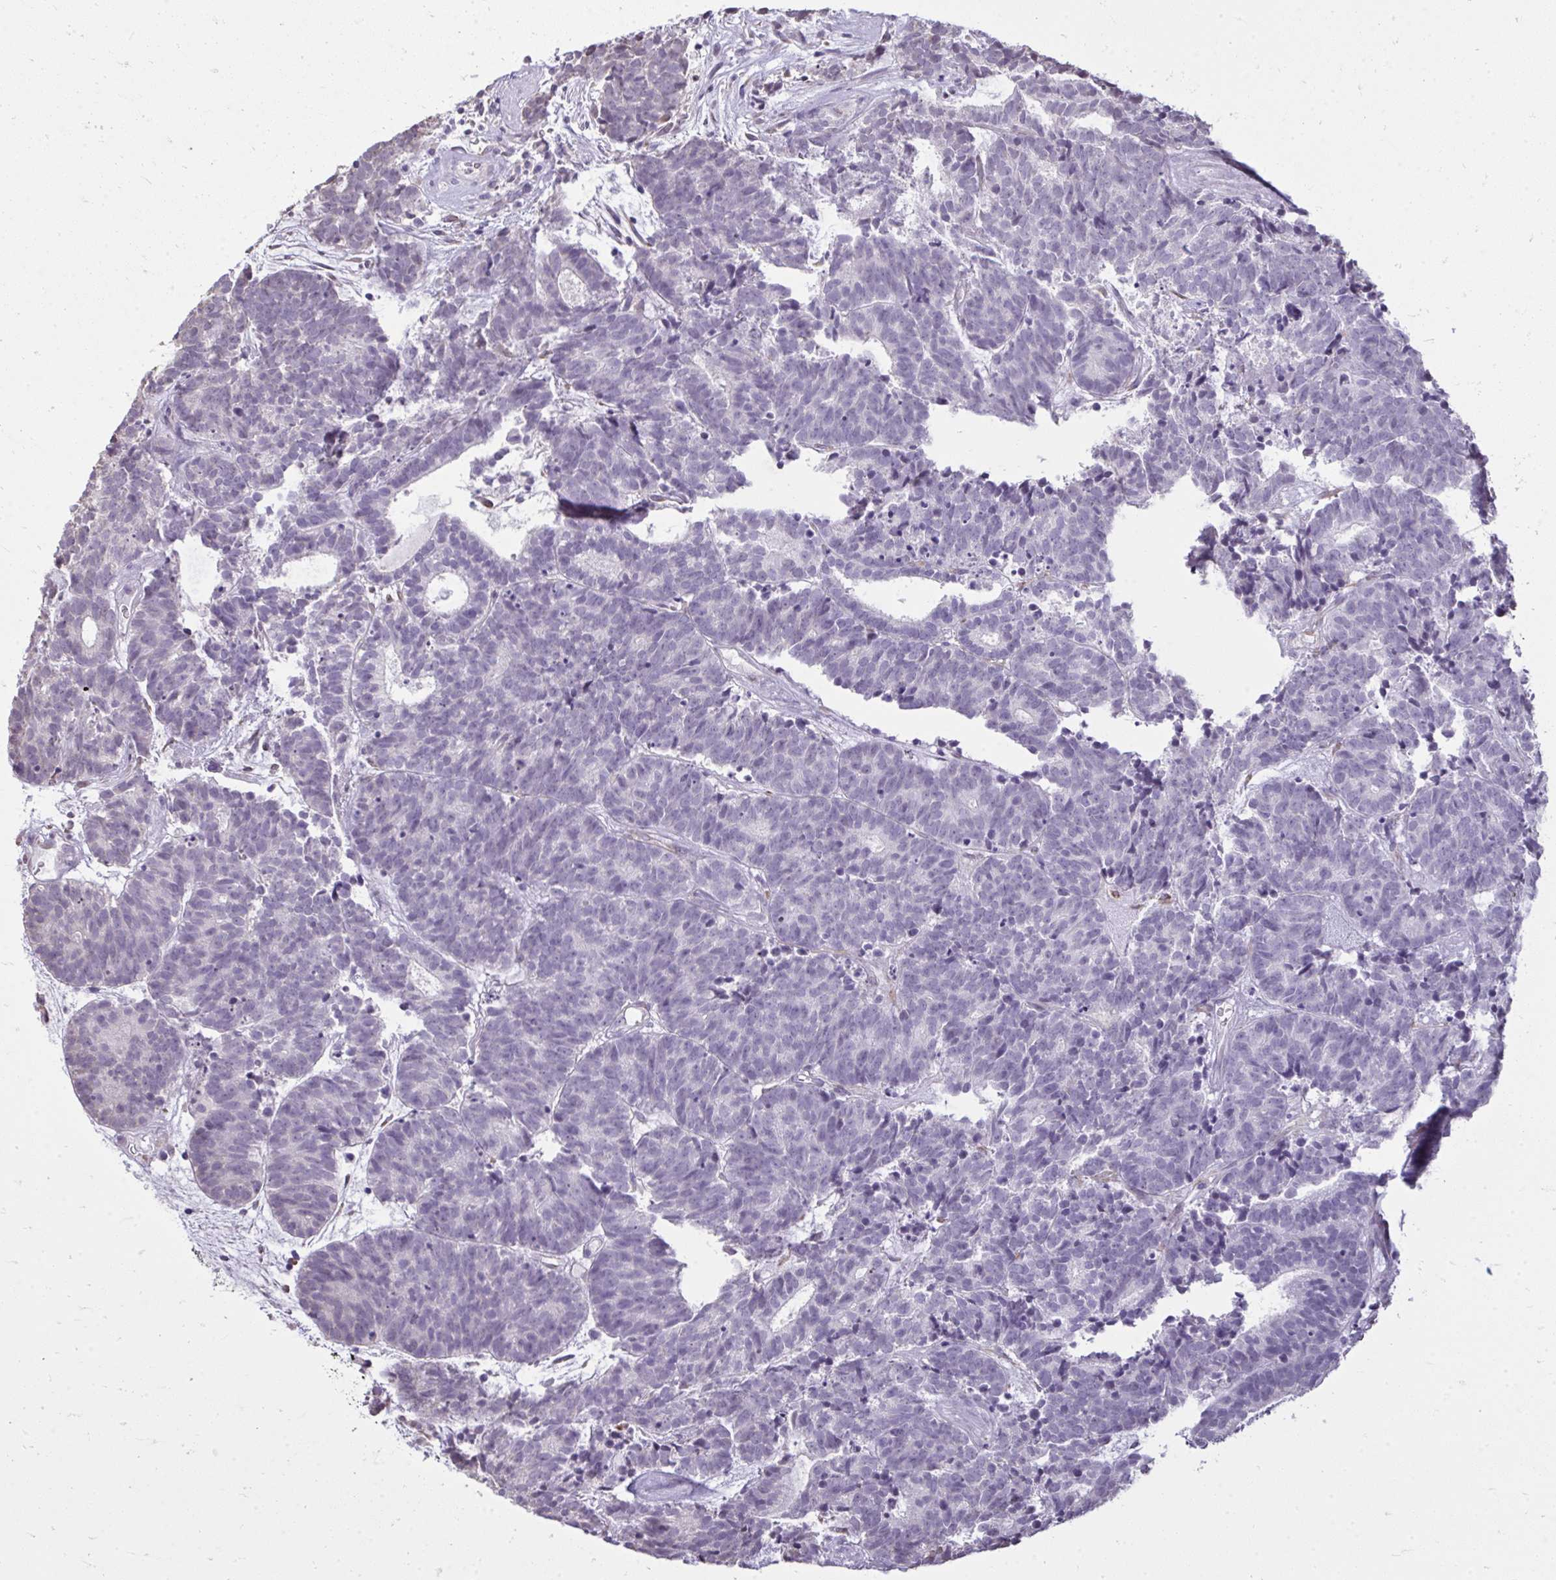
{"staining": {"intensity": "negative", "quantity": "none", "location": "none"}, "tissue": "head and neck cancer", "cell_type": "Tumor cells", "image_type": "cancer", "snomed": [{"axis": "morphology", "description": "Adenocarcinoma, NOS"}, {"axis": "topography", "description": "Head-Neck"}], "caption": "Immunohistochemical staining of human head and neck cancer (adenocarcinoma) shows no significant positivity in tumor cells.", "gene": "NPPA", "patient": {"sex": "female", "age": 81}}